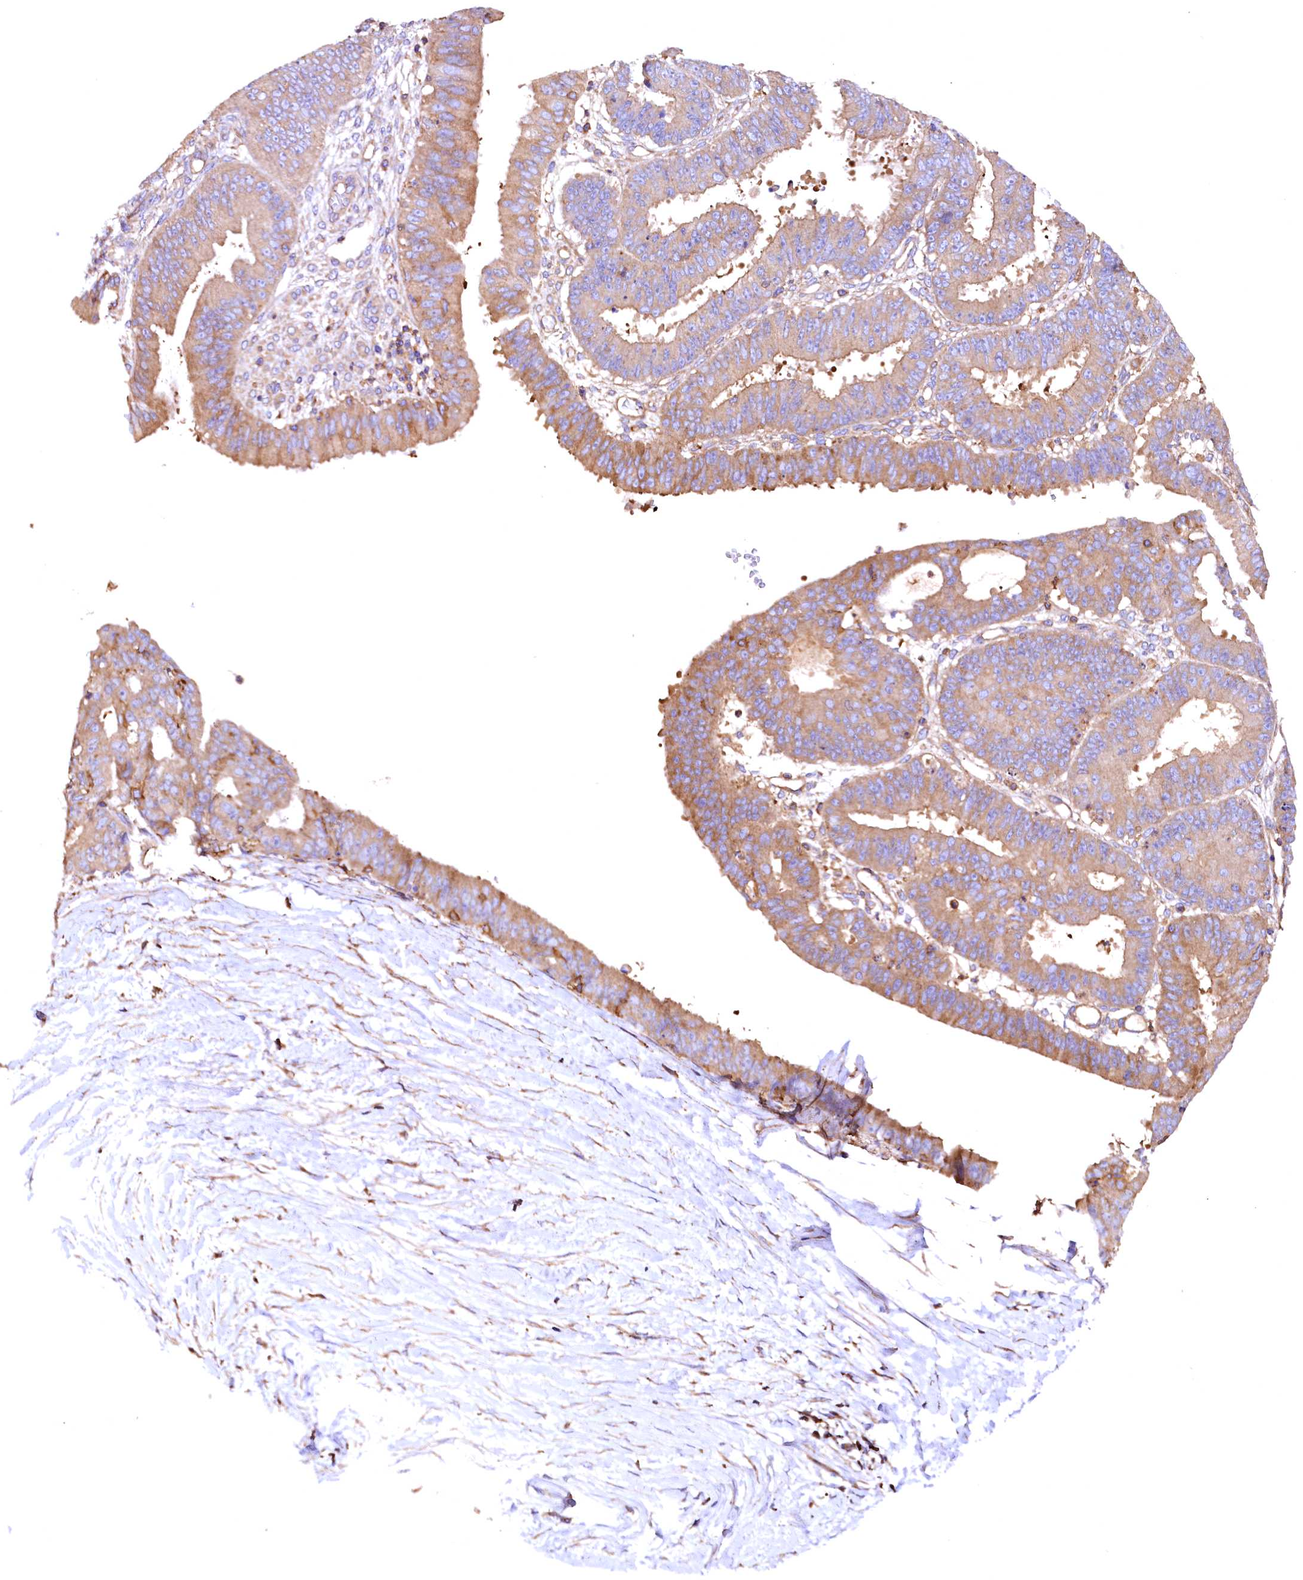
{"staining": {"intensity": "moderate", "quantity": ">75%", "location": "cytoplasmic/membranous"}, "tissue": "ovarian cancer", "cell_type": "Tumor cells", "image_type": "cancer", "snomed": [{"axis": "morphology", "description": "Carcinoma, endometroid"}, {"axis": "topography", "description": "Appendix"}, {"axis": "topography", "description": "Ovary"}], "caption": "IHC staining of ovarian cancer (endometroid carcinoma), which exhibits medium levels of moderate cytoplasmic/membranous staining in about >75% of tumor cells indicating moderate cytoplasmic/membranous protein staining. The staining was performed using DAB (3,3'-diaminobenzidine) (brown) for protein detection and nuclei were counterstained in hematoxylin (blue).", "gene": "RARS2", "patient": {"sex": "female", "age": 42}}